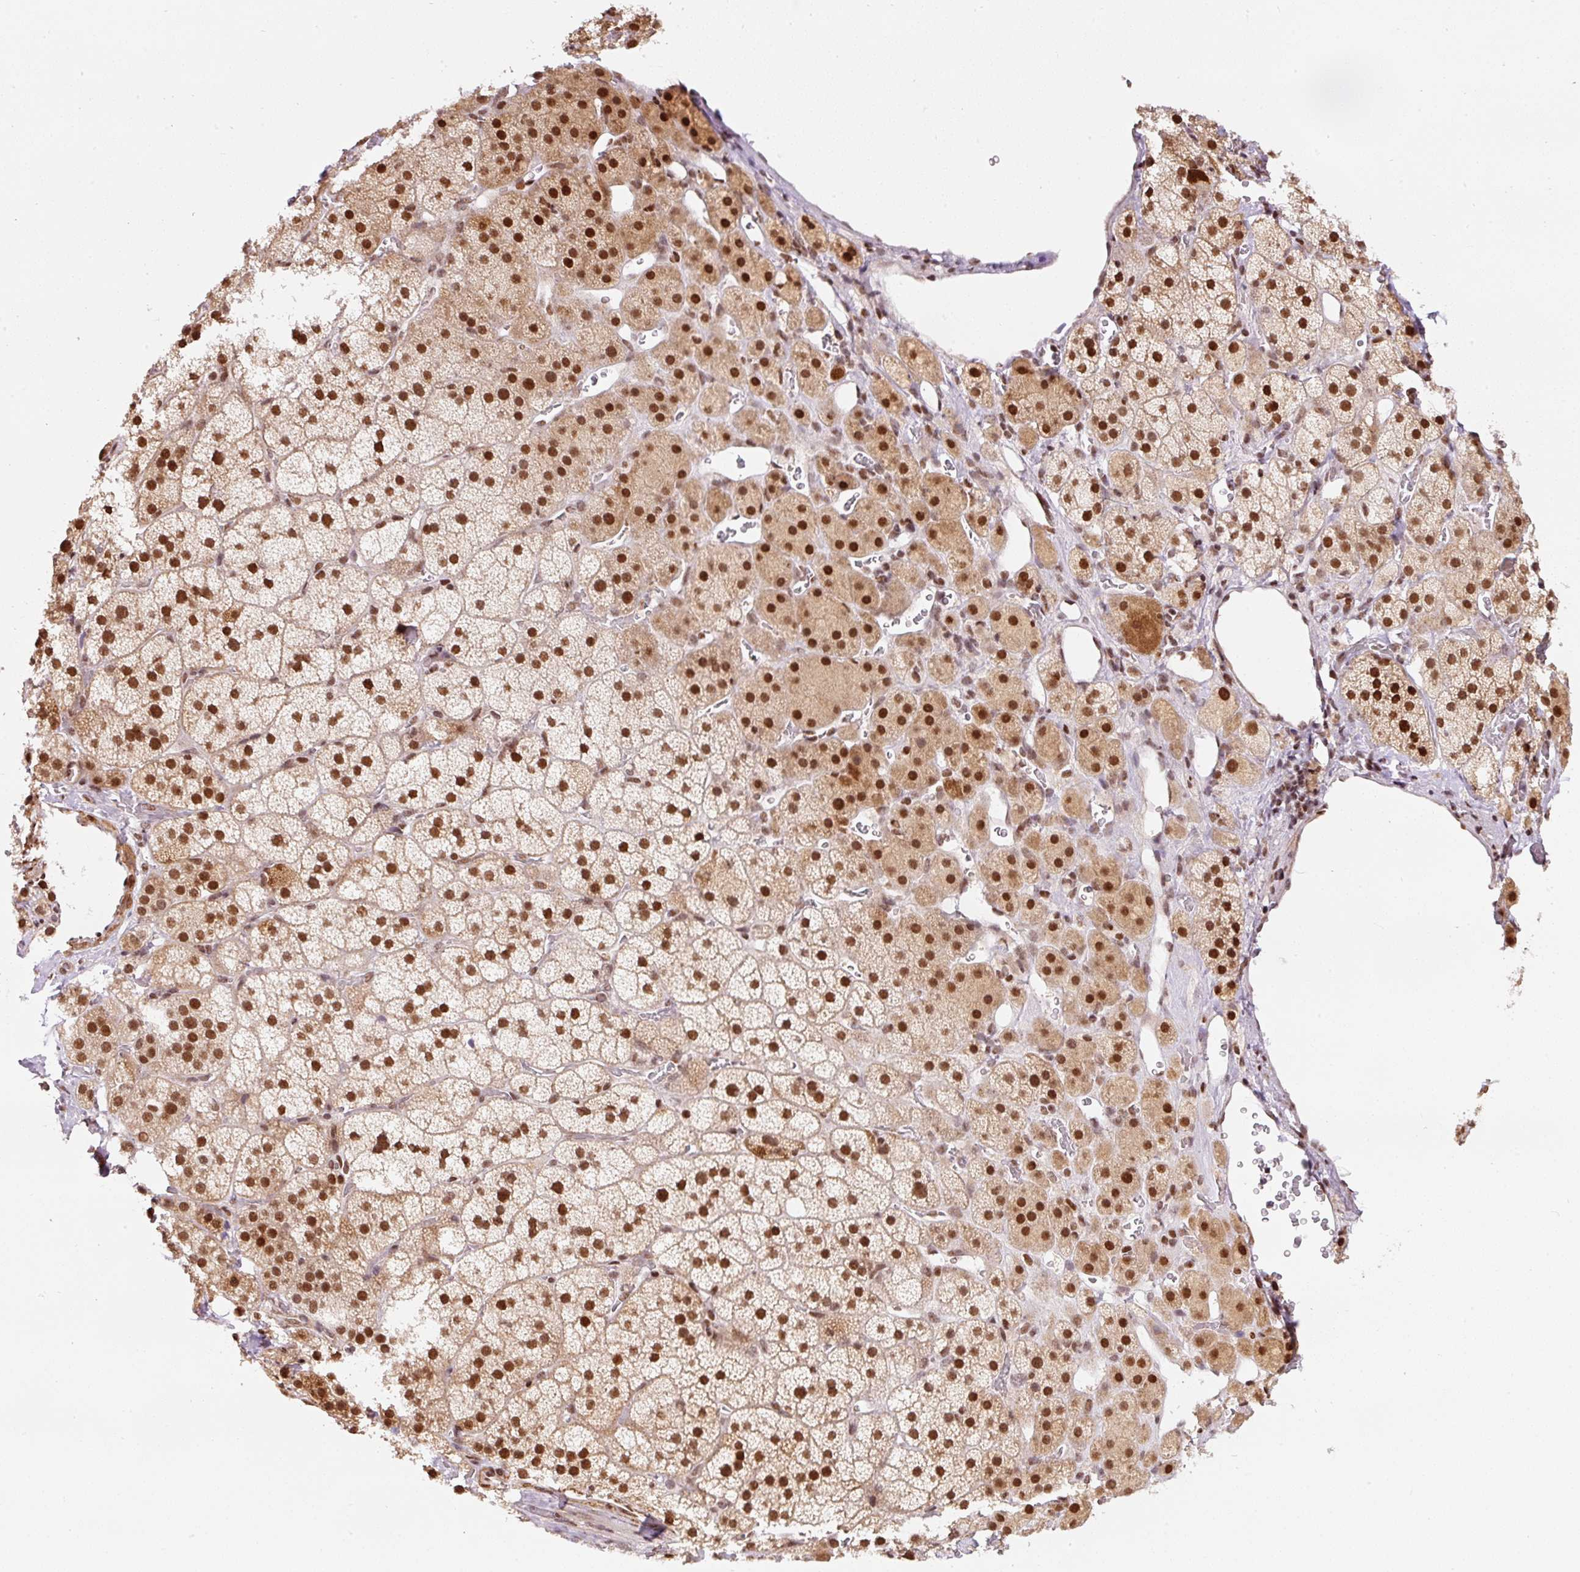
{"staining": {"intensity": "strong", "quantity": ">75%", "location": "cytoplasmic/membranous,nuclear"}, "tissue": "adrenal gland", "cell_type": "Glandular cells", "image_type": "normal", "snomed": [{"axis": "morphology", "description": "Normal tissue, NOS"}, {"axis": "topography", "description": "Adrenal gland"}], "caption": "Adrenal gland stained with a brown dye reveals strong cytoplasmic/membranous,nuclear positive positivity in about >75% of glandular cells.", "gene": "HNRNPC", "patient": {"sex": "male", "age": 57}}